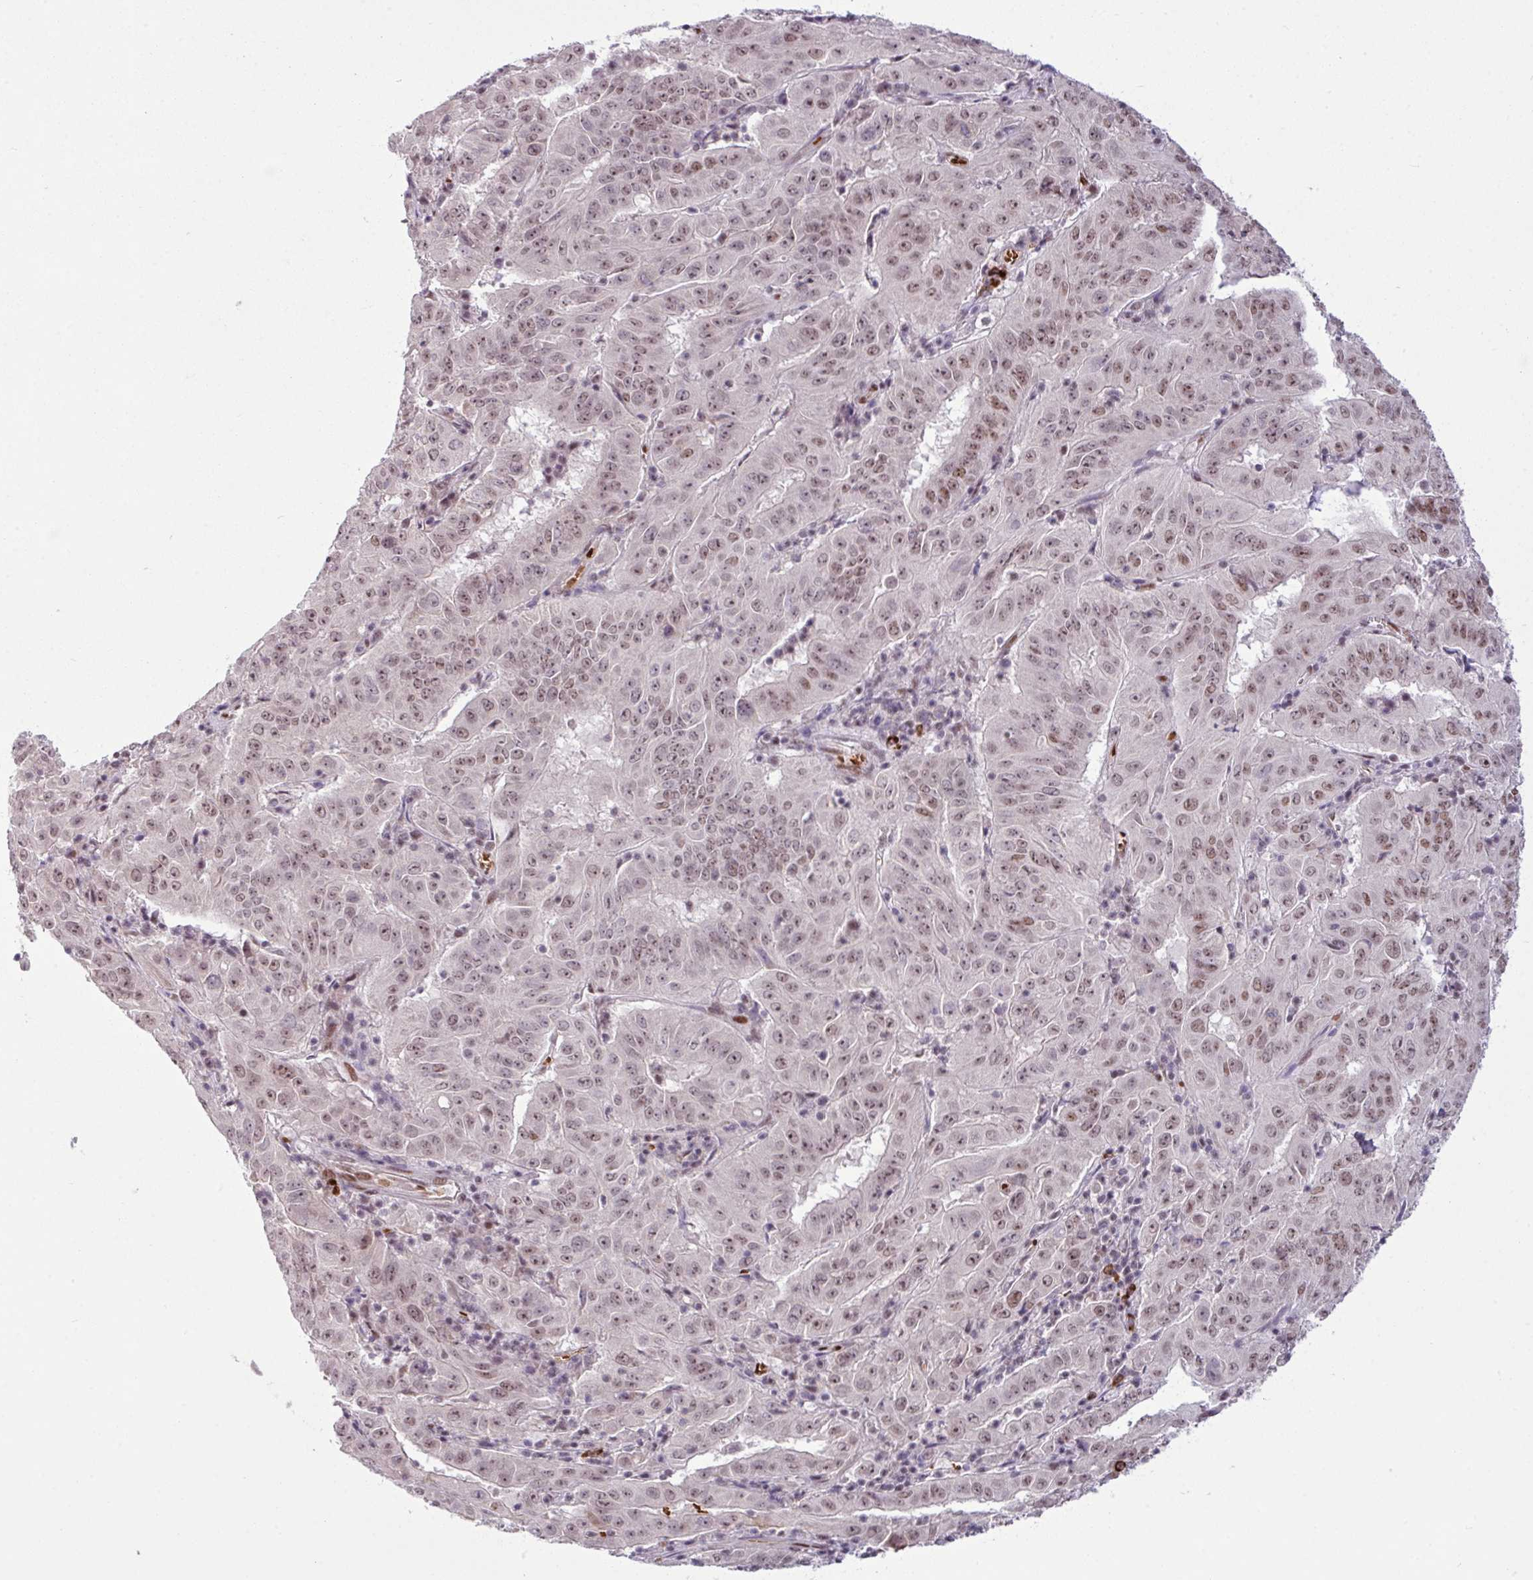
{"staining": {"intensity": "weak", "quantity": ">75%", "location": "nuclear"}, "tissue": "pancreatic cancer", "cell_type": "Tumor cells", "image_type": "cancer", "snomed": [{"axis": "morphology", "description": "Adenocarcinoma, NOS"}, {"axis": "topography", "description": "Pancreas"}], "caption": "A micrograph showing weak nuclear staining in about >75% of tumor cells in pancreatic adenocarcinoma, as visualized by brown immunohistochemical staining.", "gene": "PRDM5", "patient": {"sex": "male", "age": 63}}